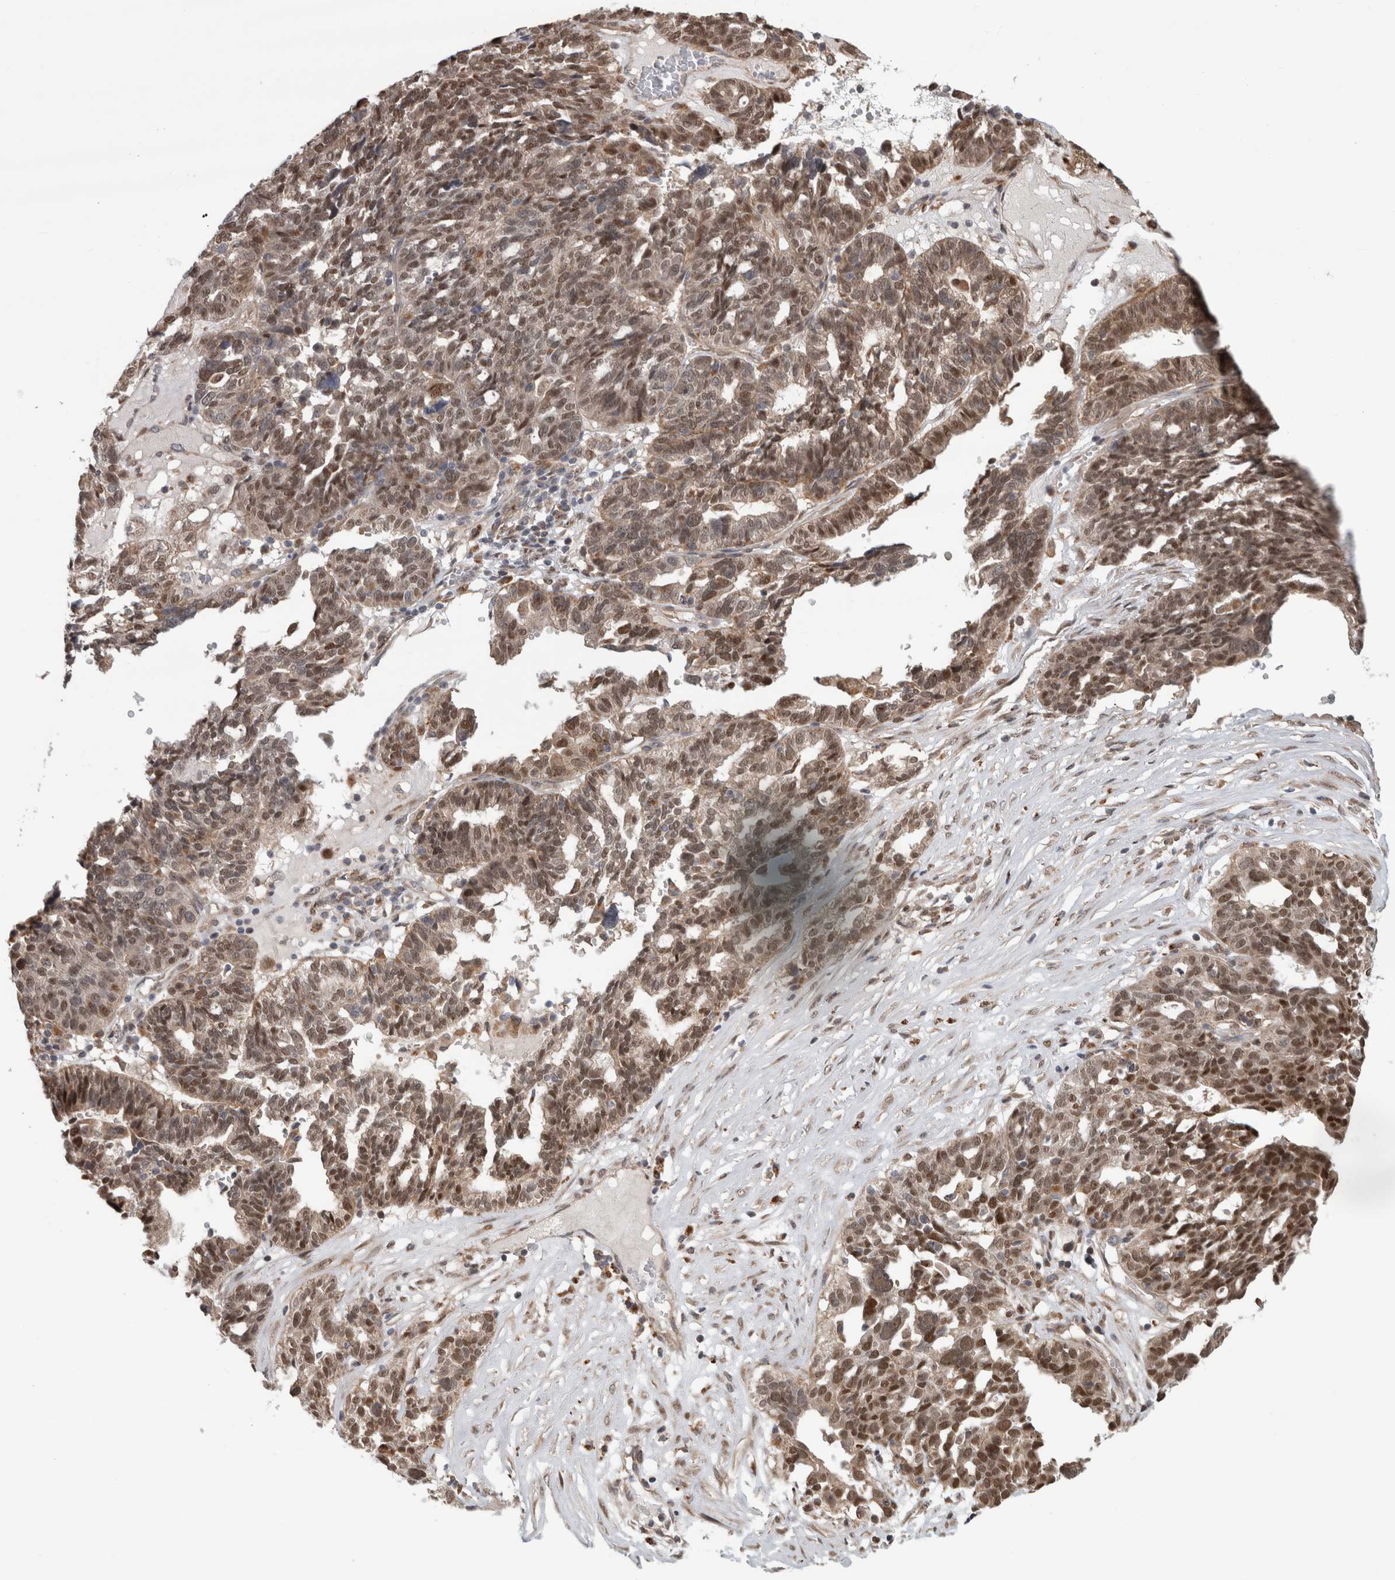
{"staining": {"intensity": "moderate", "quantity": ">75%", "location": "nuclear"}, "tissue": "ovarian cancer", "cell_type": "Tumor cells", "image_type": "cancer", "snomed": [{"axis": "morphology", "description": "Cystadenocarcinoma, serous, NOS"}, {"axis": "topography", "description": "Ovary"}], "caption": "This micrograph demonstrates IHC staining of ovarian cancer, with medium moderate nuclear positivity in about >75% of tumor cells.", "gene": "NAB2", "patient": {"sex": "female", "age": 59}}